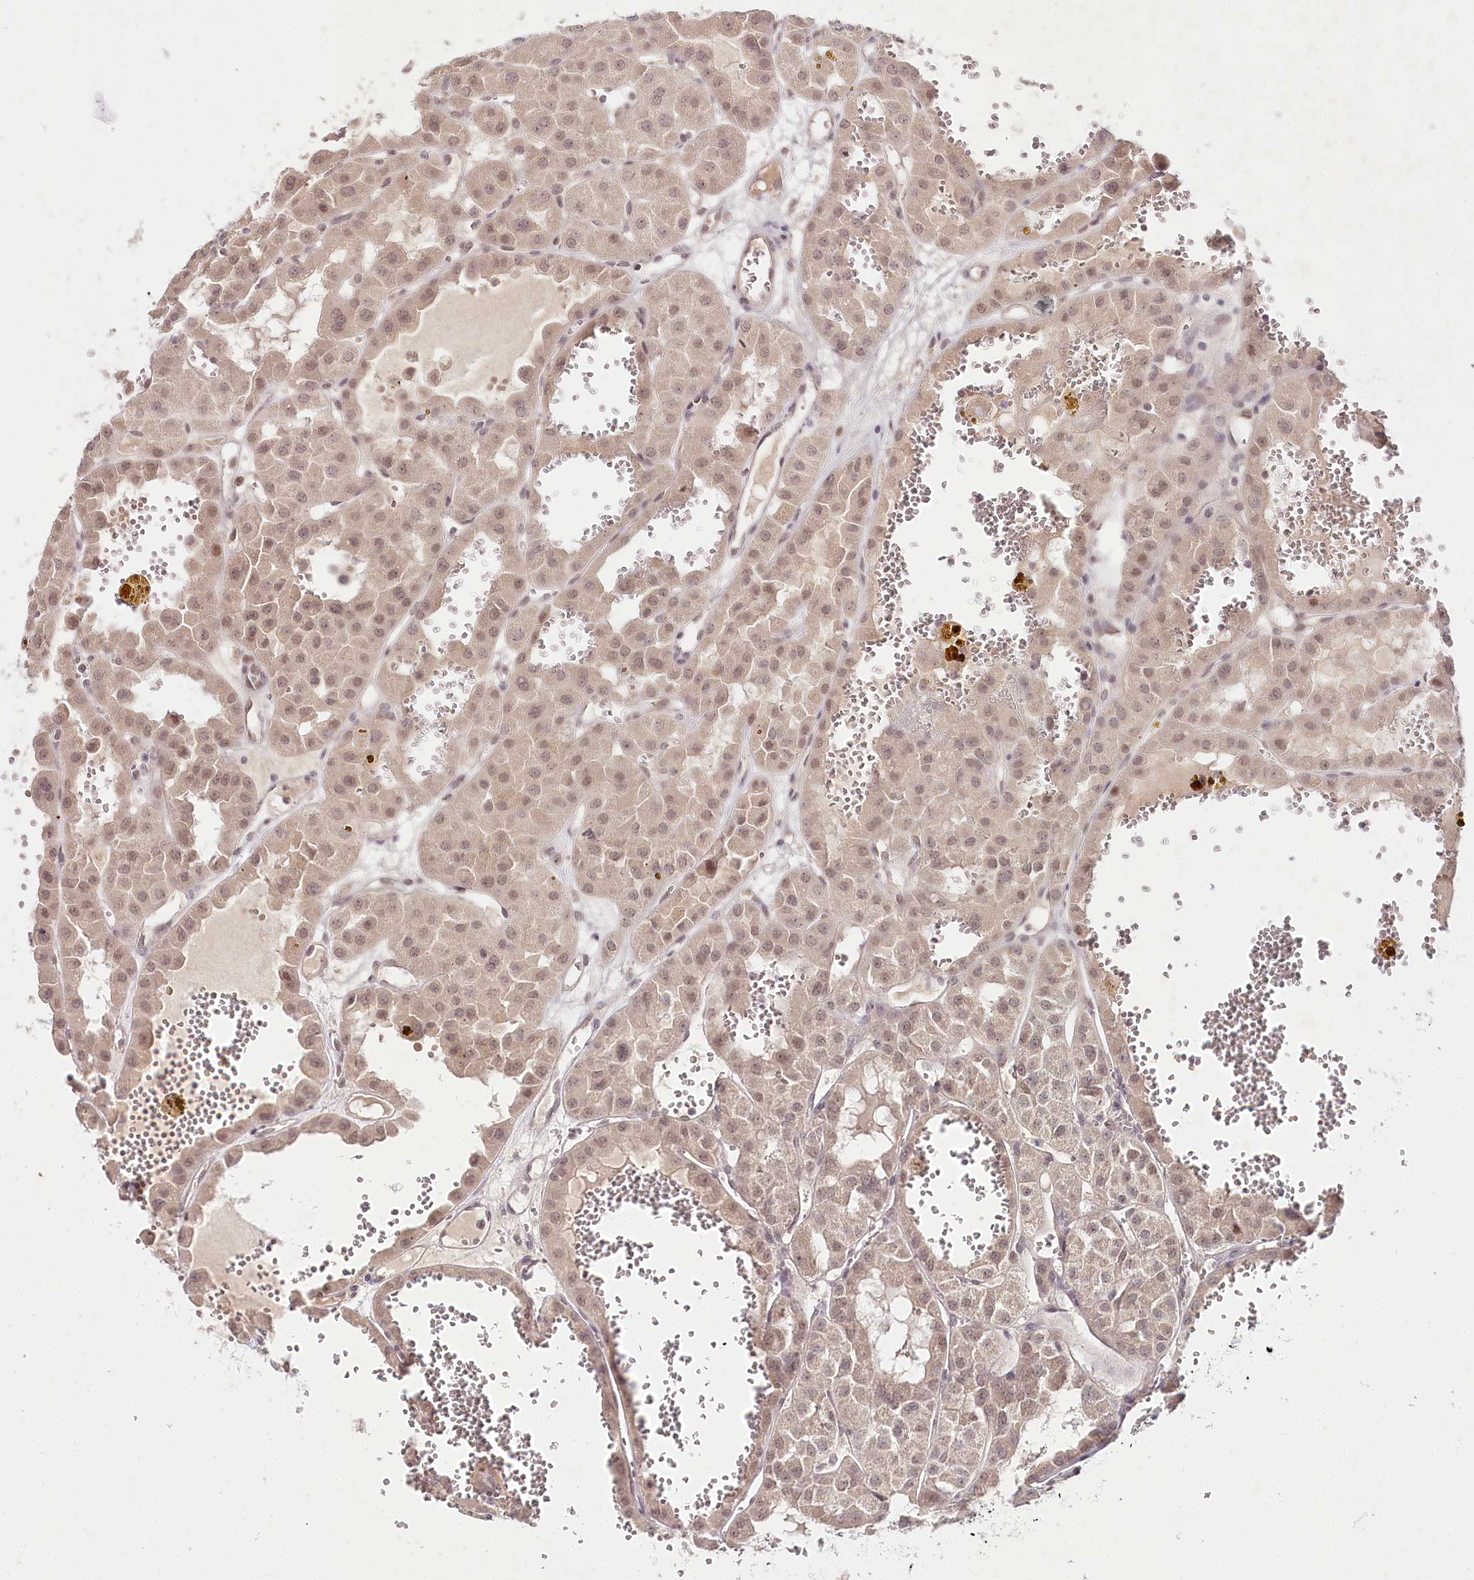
{"staining": {"intensity": "weak", "quantity": ">75%", "location": "nuclear"}, "tissue": "renal cancer", "cell_type": "Tumor cells", "image_type": "cancer", "snomed": [{"axis": "morphology", "description": "Carcinoma, NOS"}, {"axis": "topography", "description": "Kidney"}], "caption": "Renal carcinoma stained with a brown dye demonstrates weak nuclear positive staining in approximately >75% of tumor cells.", "gene": "AMTN", "patient": {"sex": "female", "age": 75}}